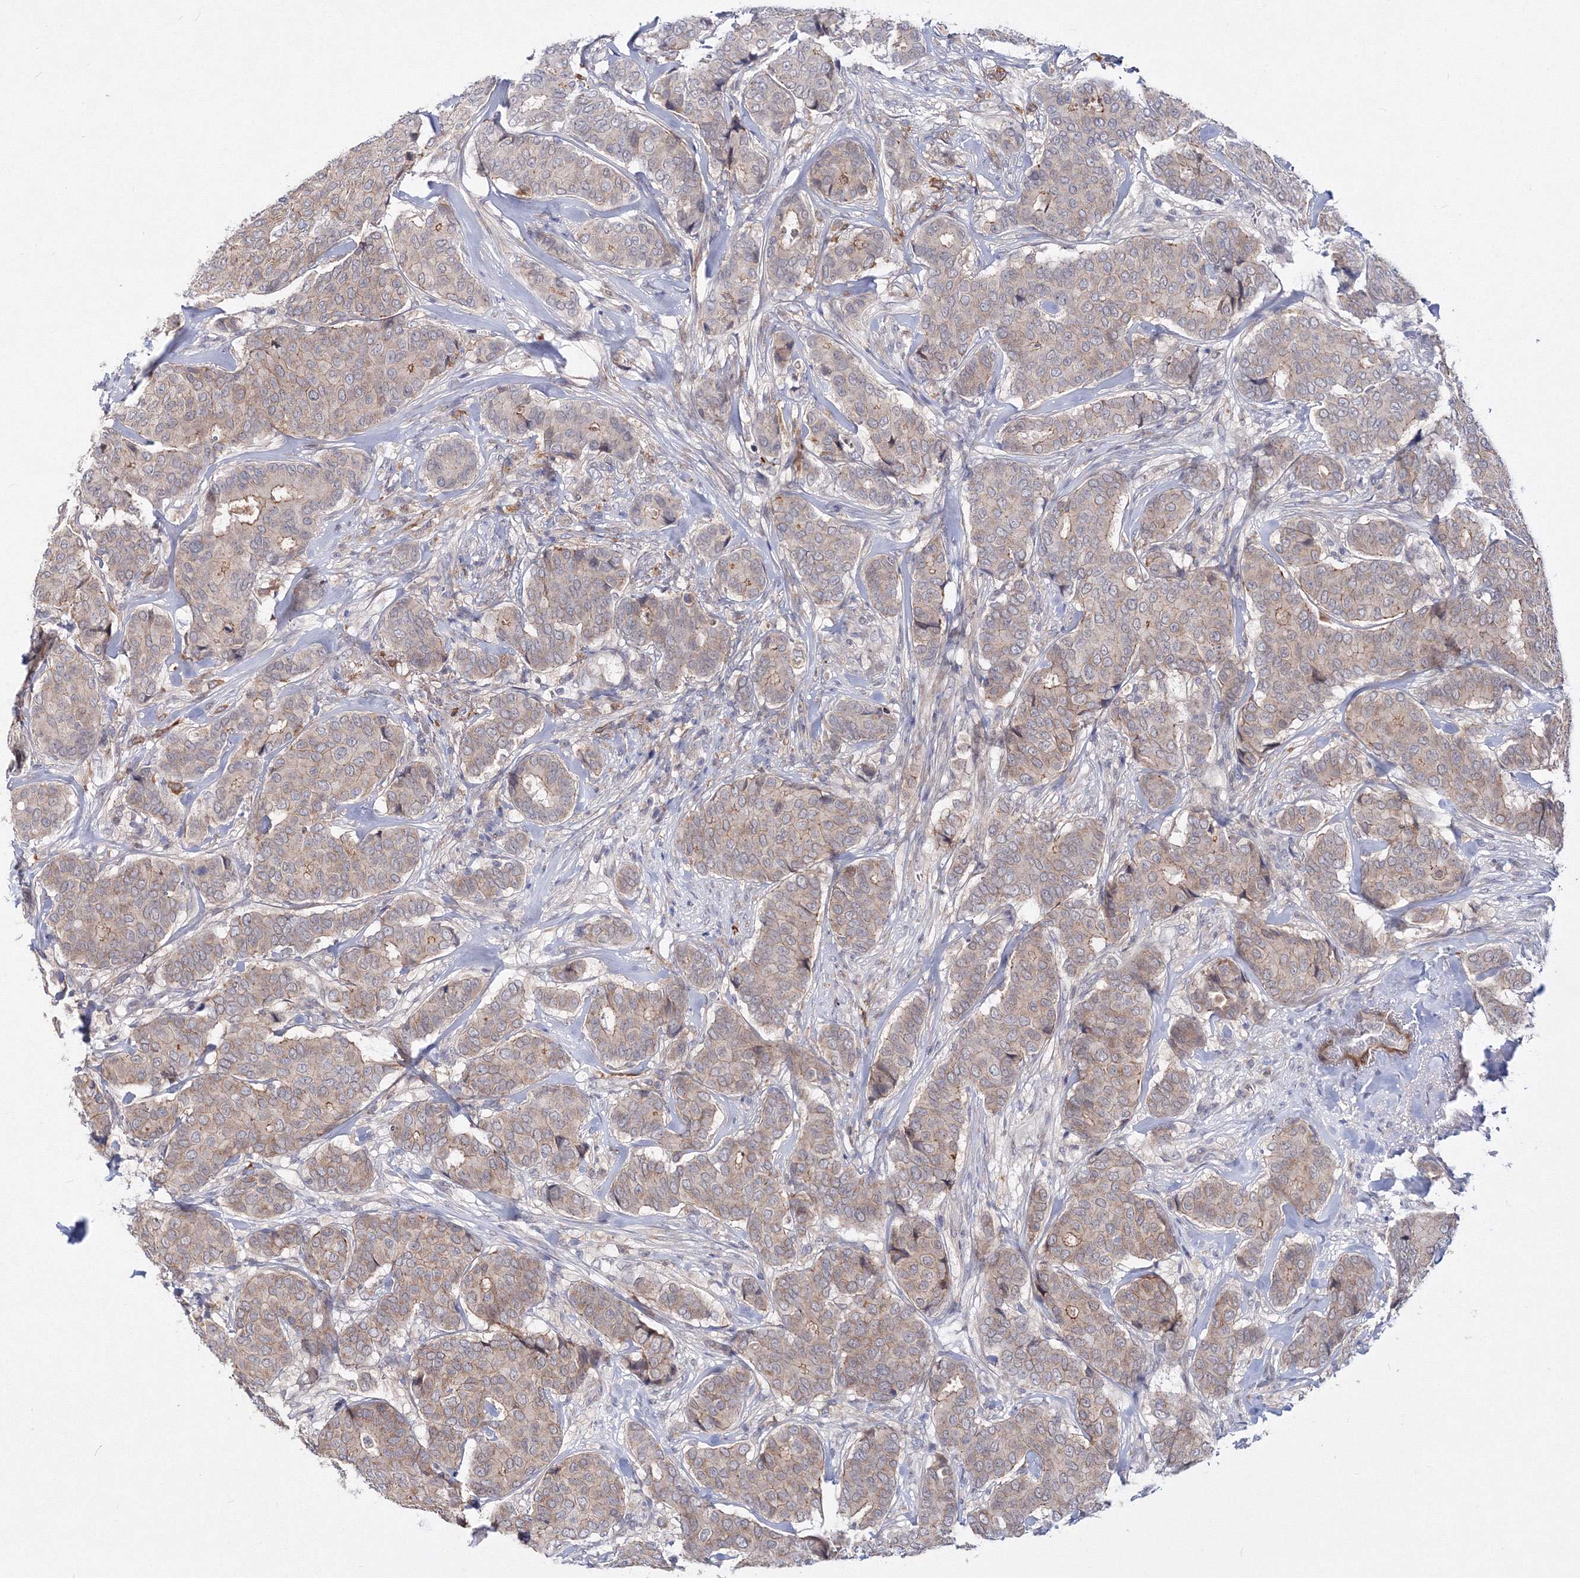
{"staining": {"intensity": "weak", "quantity": ">75%", "location": "cytoplasmic/membranous"}, "tissue": "breast cancer", "cell_type": "Tumor cells", "image_type": "cancer", "snomed": [{"axis": "morphology", "description": "Duct carcinoma"}, {"axis": "topography", "description": "Breast"}], "caption": "DAB immunohistochemical staining of breast invasive ductal carcinoma reveals weak cytoplasmic/membranous protein positivity in approximately >75% of tumor cells.", "gene": "C11orf52", "patient": {"sex": "female", "age": 75}}